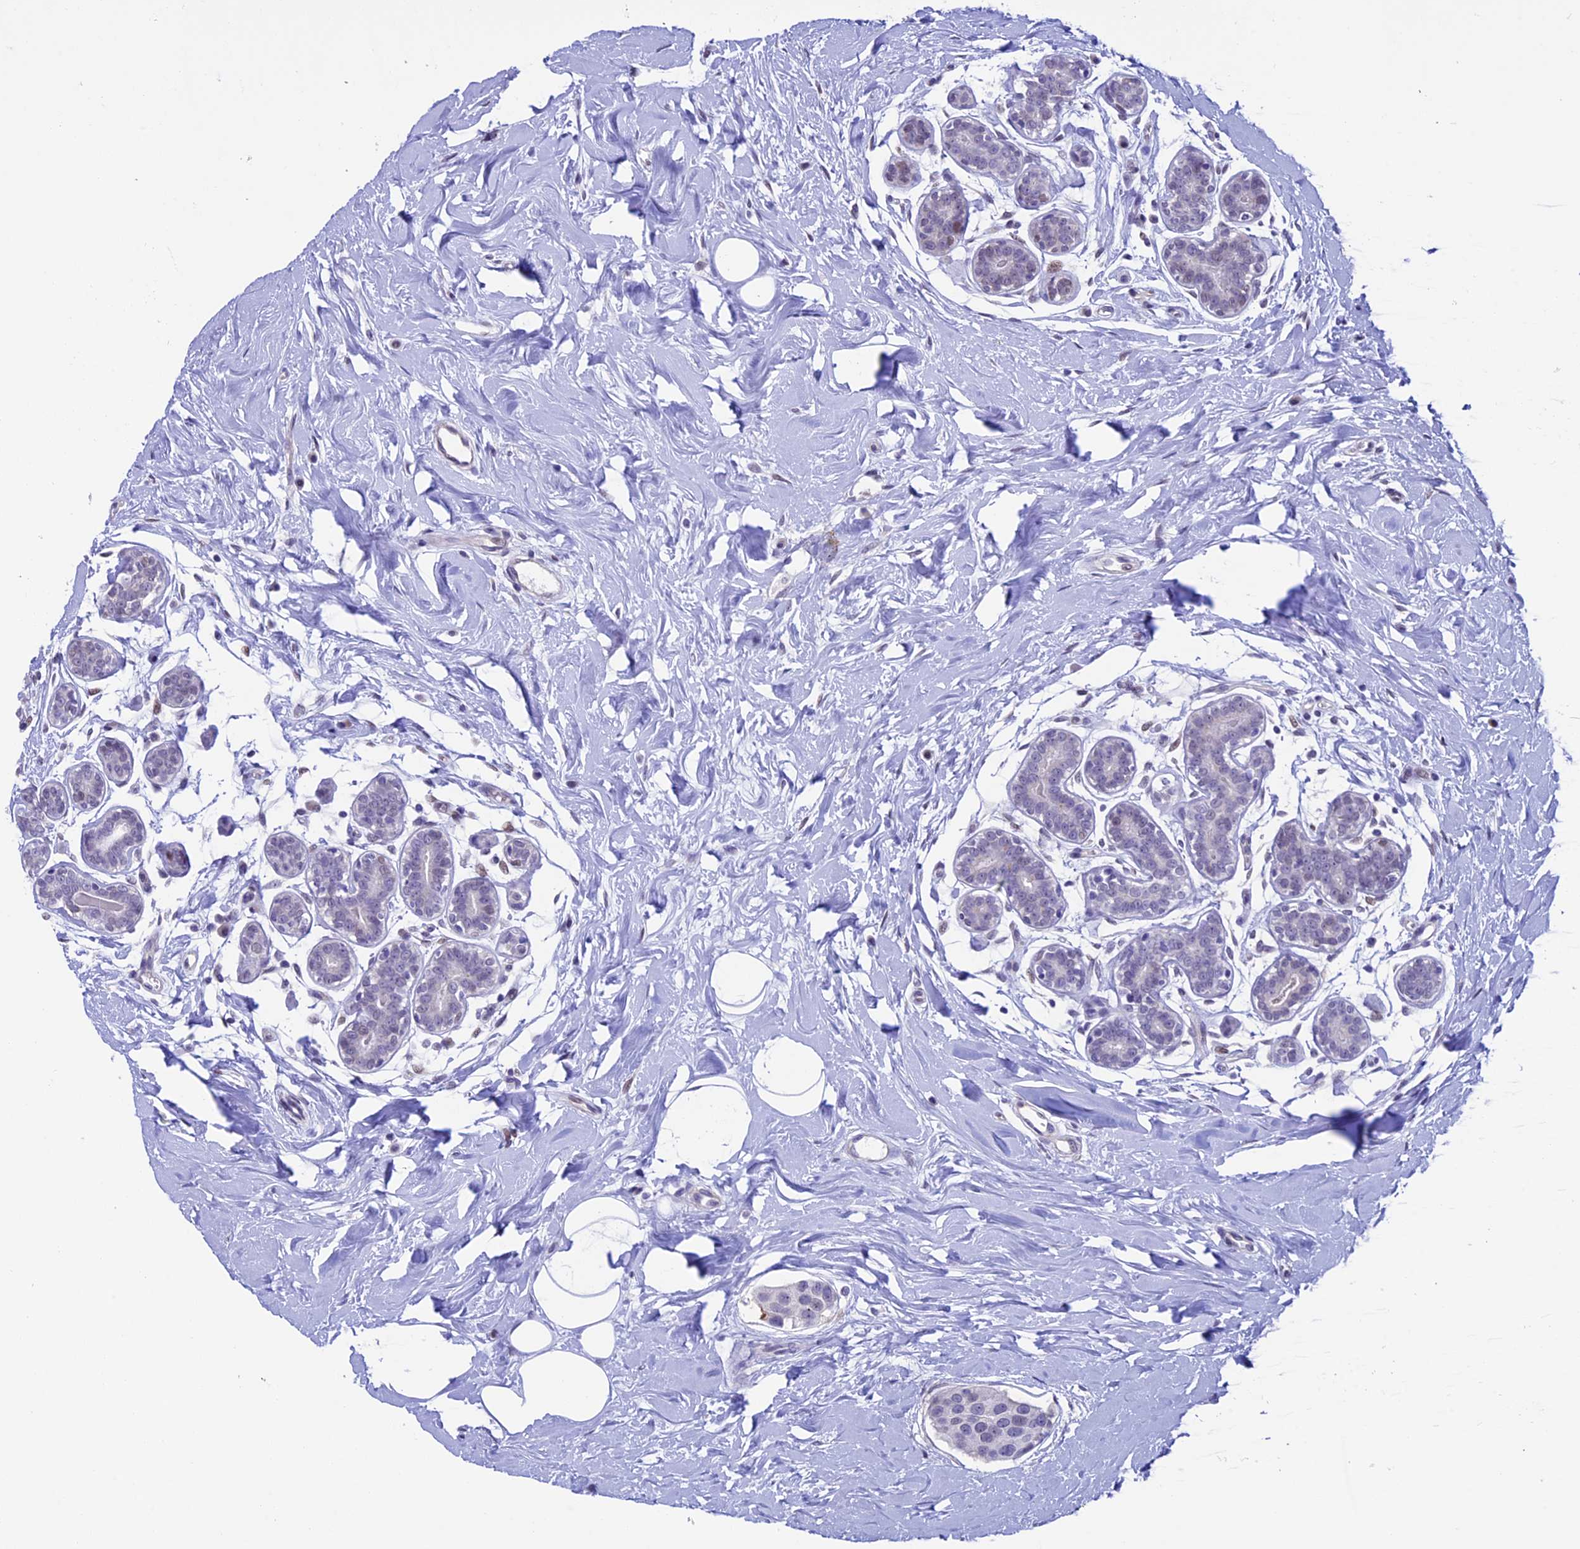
{"staining": {"intensity": "negative", "quantity": "none", "location": "none"}, "tissue": "breast cancer", "cell_type": "Tumor cells", "image_type": "cancer", "snomed": [{"axis": "morphology", "description": "Normal tissue, NOS"}, {"axis": "morphology", "description": "Duct carcinoma"}, {"axis": "topography", "description": "Breast"}], "caption": "Breast infiltrating ductal carcinoma stained for a protein using IHC exhibits no expression tumor cells.", "gene": "TMEM171", "patient": {"sex": "female", "age": 39}}